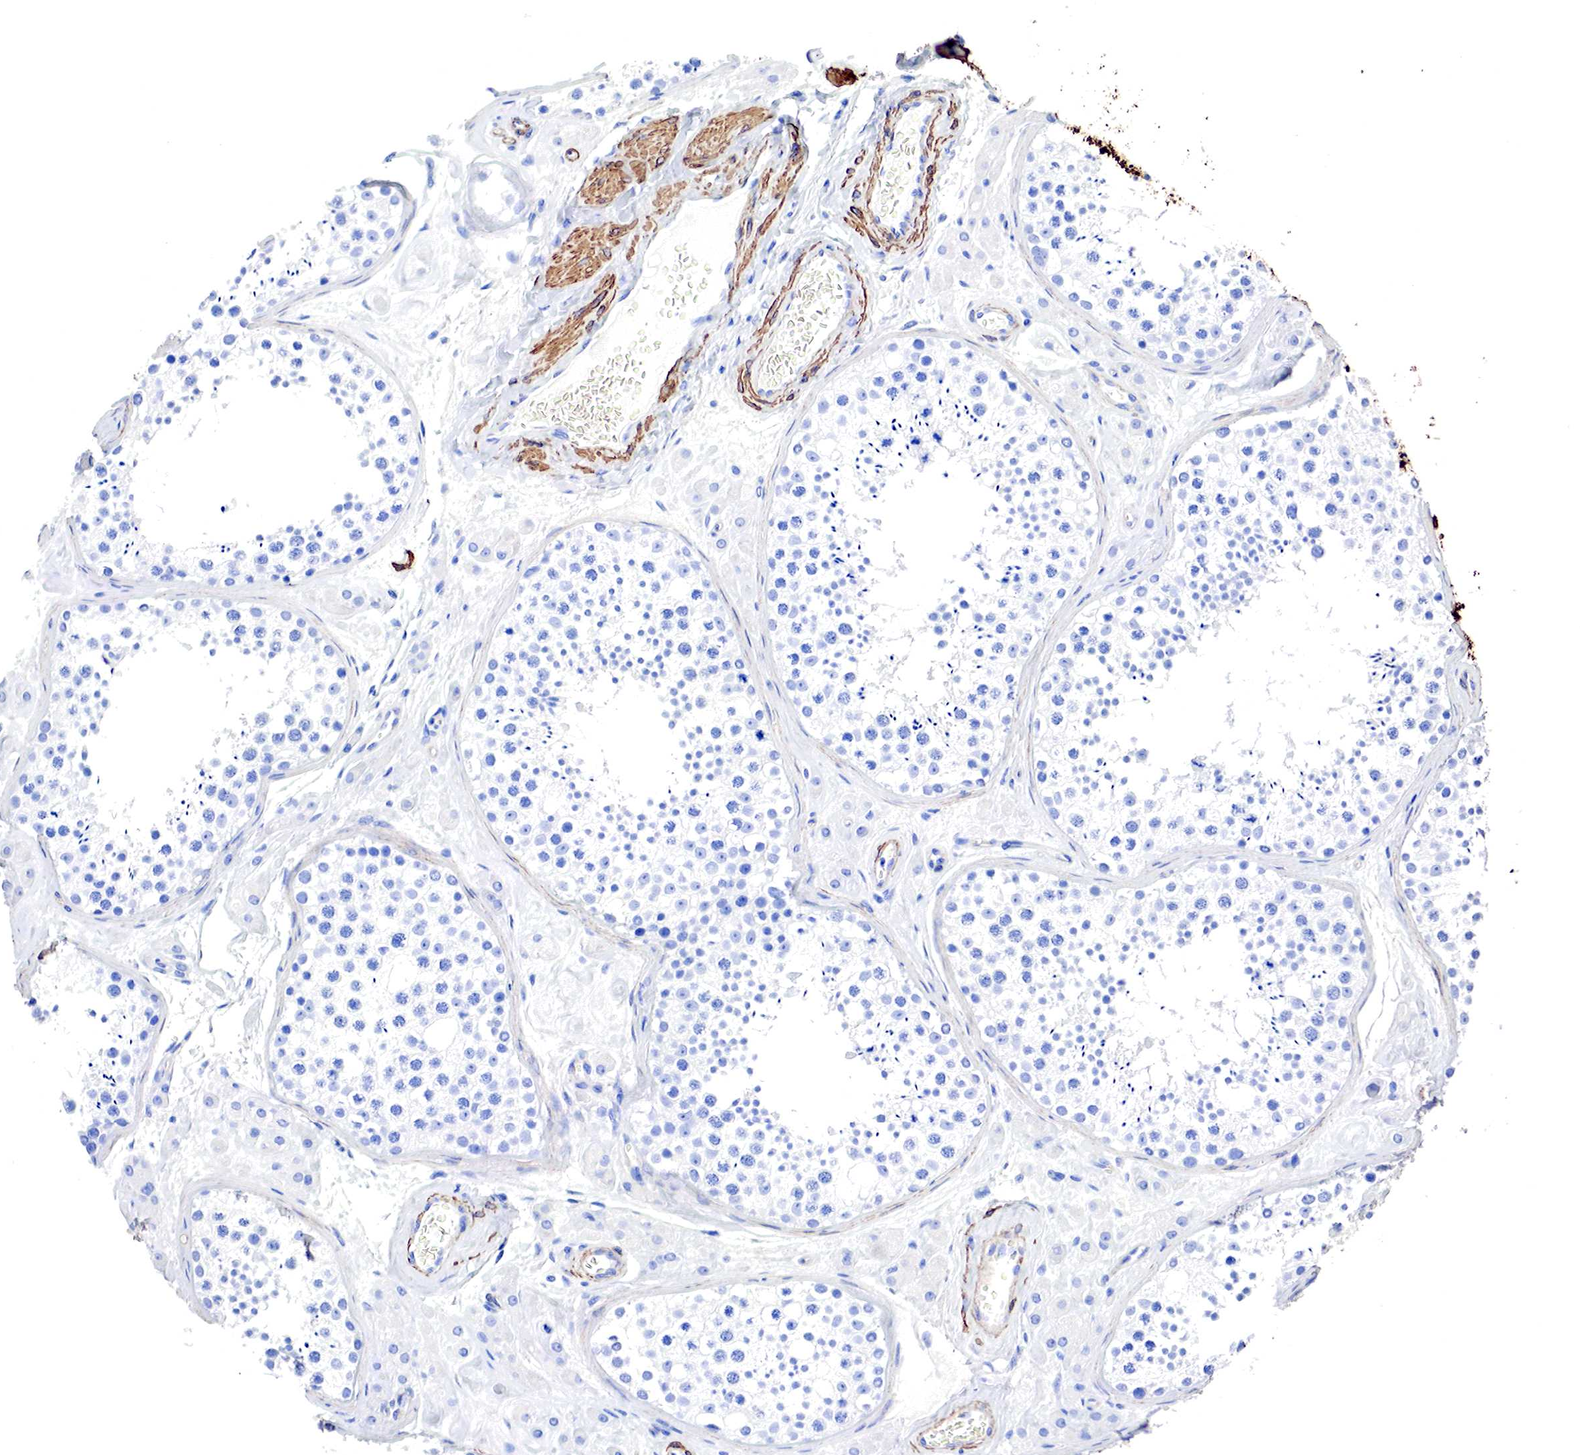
{"staining": {"intensity": "negative", "quantity": "none", "location": "none"}, "tissue": "testis", "cell_type": "Cells in seminiferous ducts", "image_type": "normal", "snomed": [{"axis": "morphology", "description": "Normal tissue, NOS"}, {"axis": "topography", "description": "Testis"}], "caption": "Immunohistochemistry photomicrograph of normal testis: human testis stained with DAB displays no significant protein positivity in cells in seminiferous ducts.", "gene": "TPM1", "patient": {"sex": "male", "age": 38}}